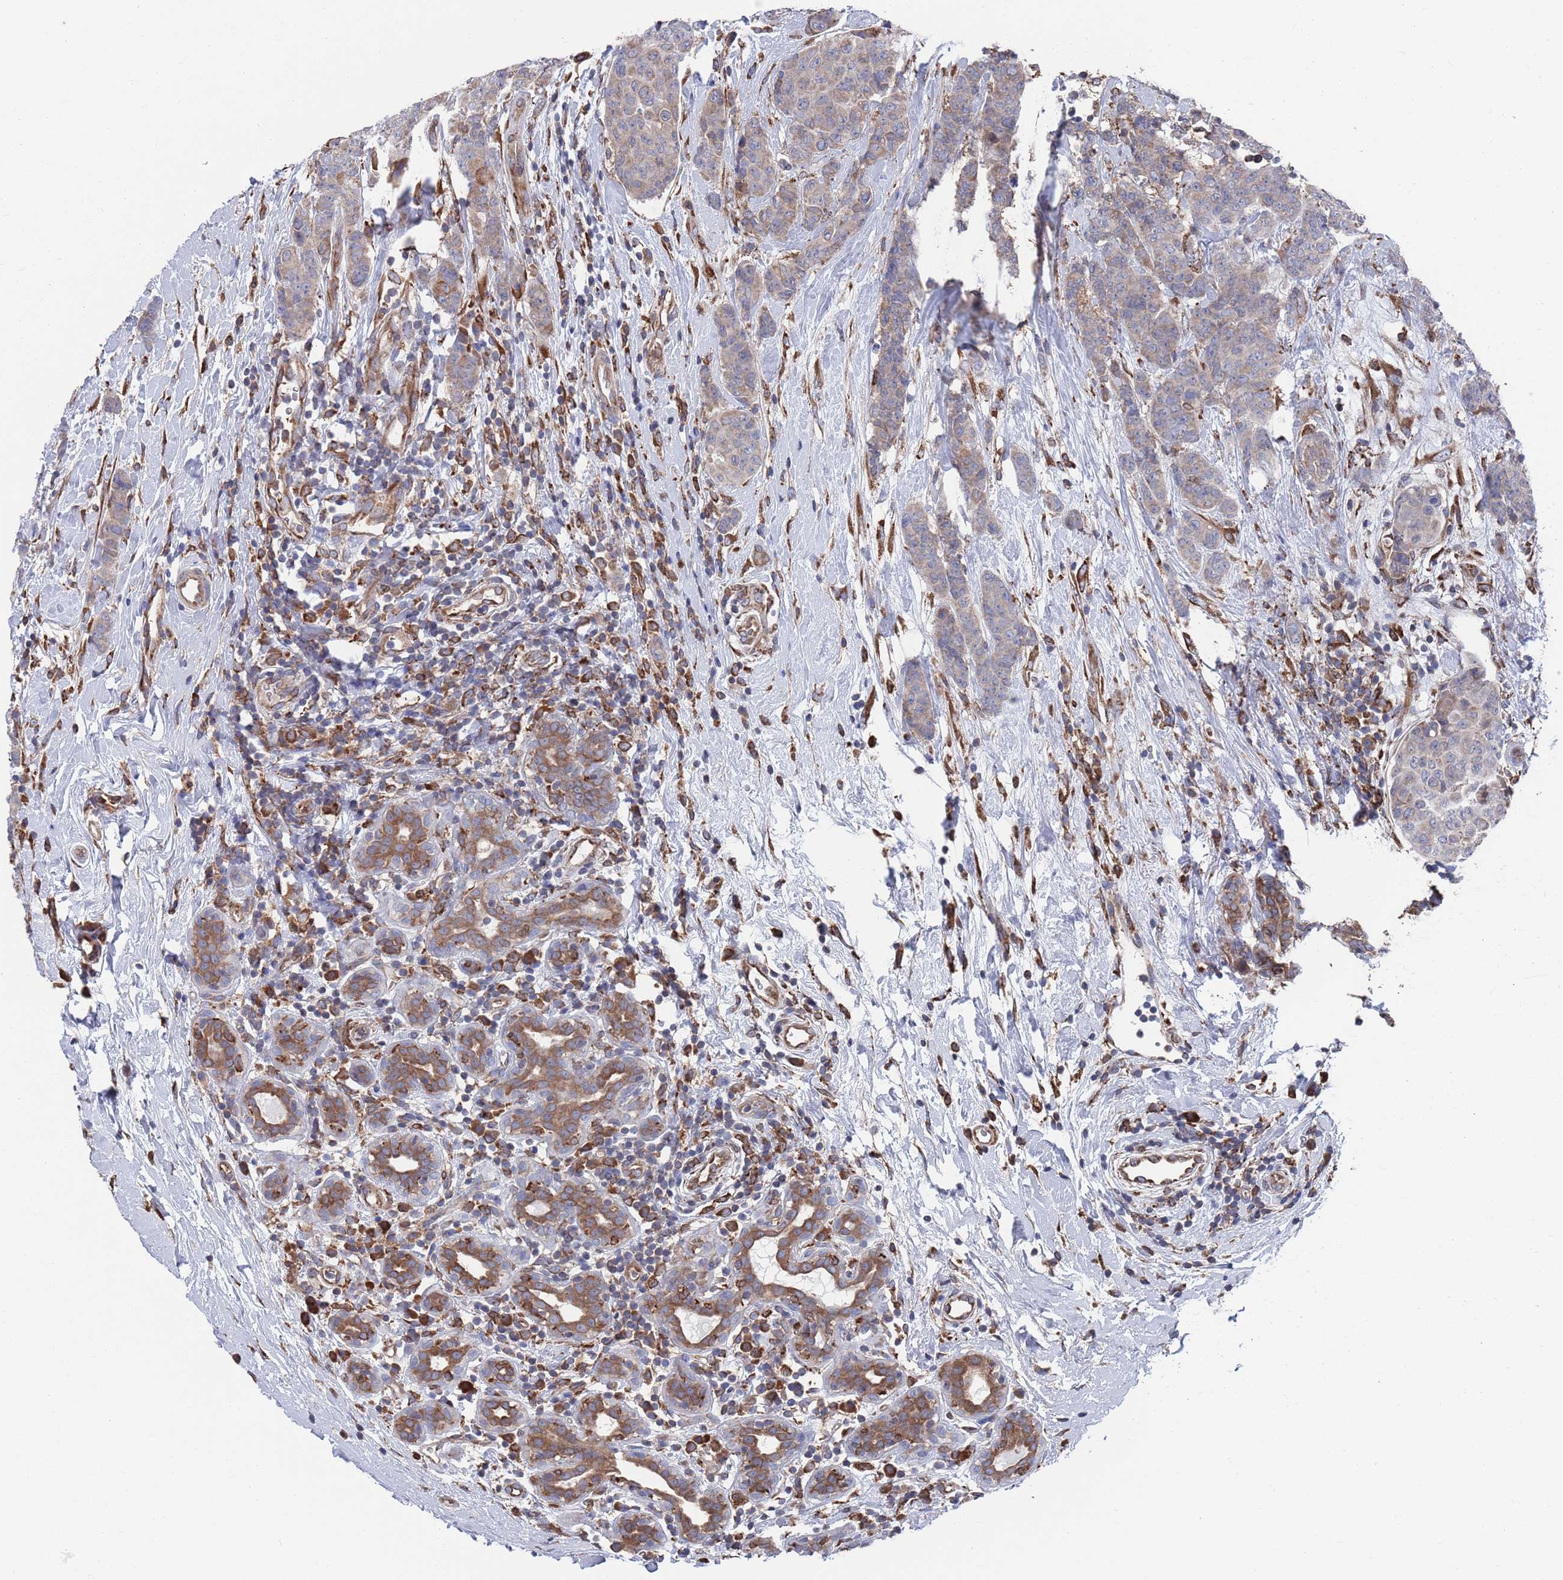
{"staining": {"intensity": "weak", "quantity": "<25%", "location": "cytoplasmic/membranous"}, "tissue": "breast cancer", "cell_type": "Tumor cells", "image_type": "cancer", "snomed": [{"axis": "morphology", "description": "Duct carcinoma"}, {"axis": "topography", "description": "Breast"}], "caption": "Photomicrograph shows no protein staining in tumor cells of breast cancer tissue.", "gene": "GID8", "patient": {"sex": "female", "age": 40}}